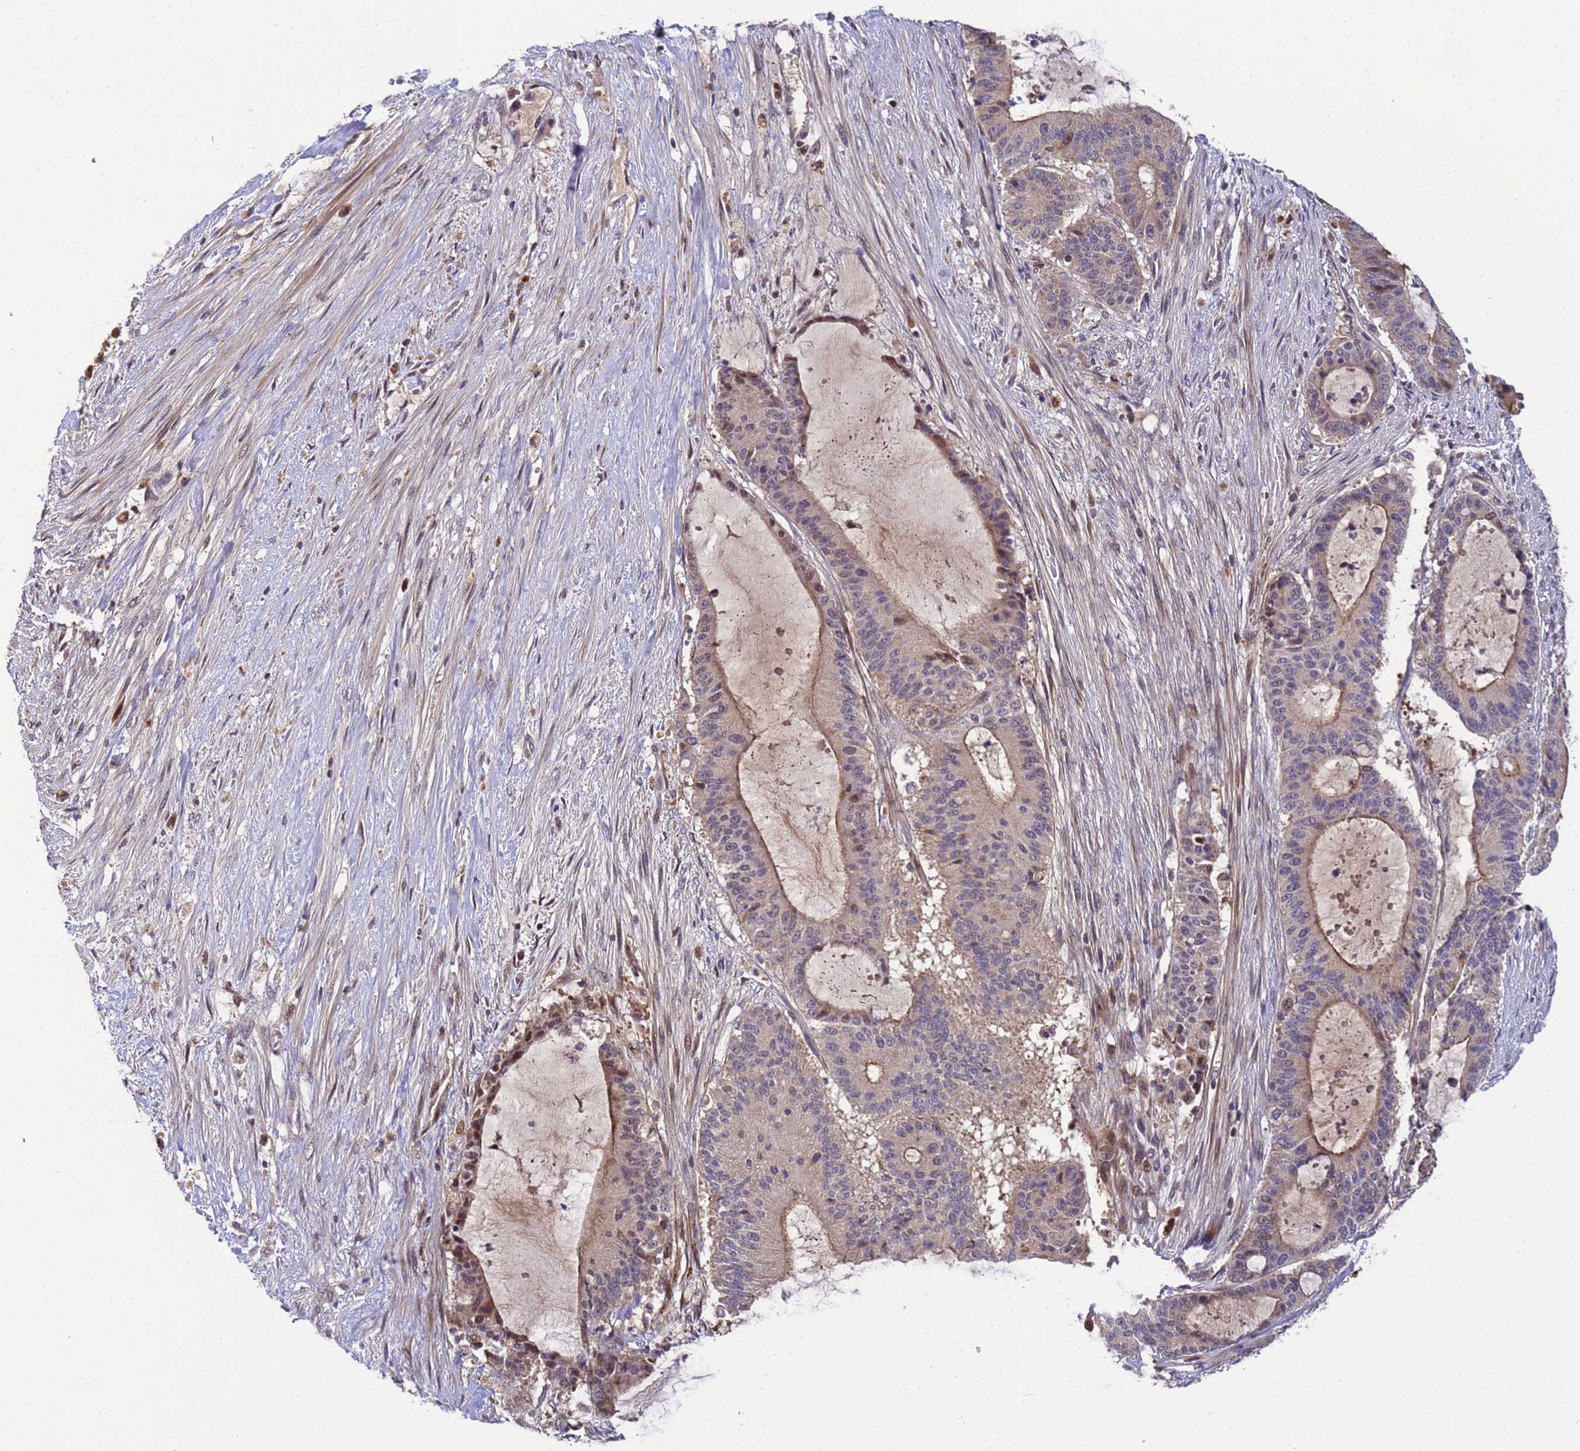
{"staining": {"intensity": "moderate", "quantity": "<25%", "location": "cytoplasmic/membranous,nuclear"}, "tissue": "liver cancer", "cell_type": "Tumor cells", "image_type": "cancer", "snomed": [{"axis": "morphology", "description": "Normal tissue, NOS"}, {"axis": "morphology", "description": "Cholangiocarcinoma"}, {"axis": "topography", "description": "Liver"}, {"axis": "topography", "description": "Peripheral nerve tissue"}], "caption": "Protein staining of liver cancer tissue shows moderate cytoplasmic/membranous and nuclear expression in approximately <25% of tumor cells.", "gene": "TMEM74B", "patient": {"sex": "female", "age": 73}}